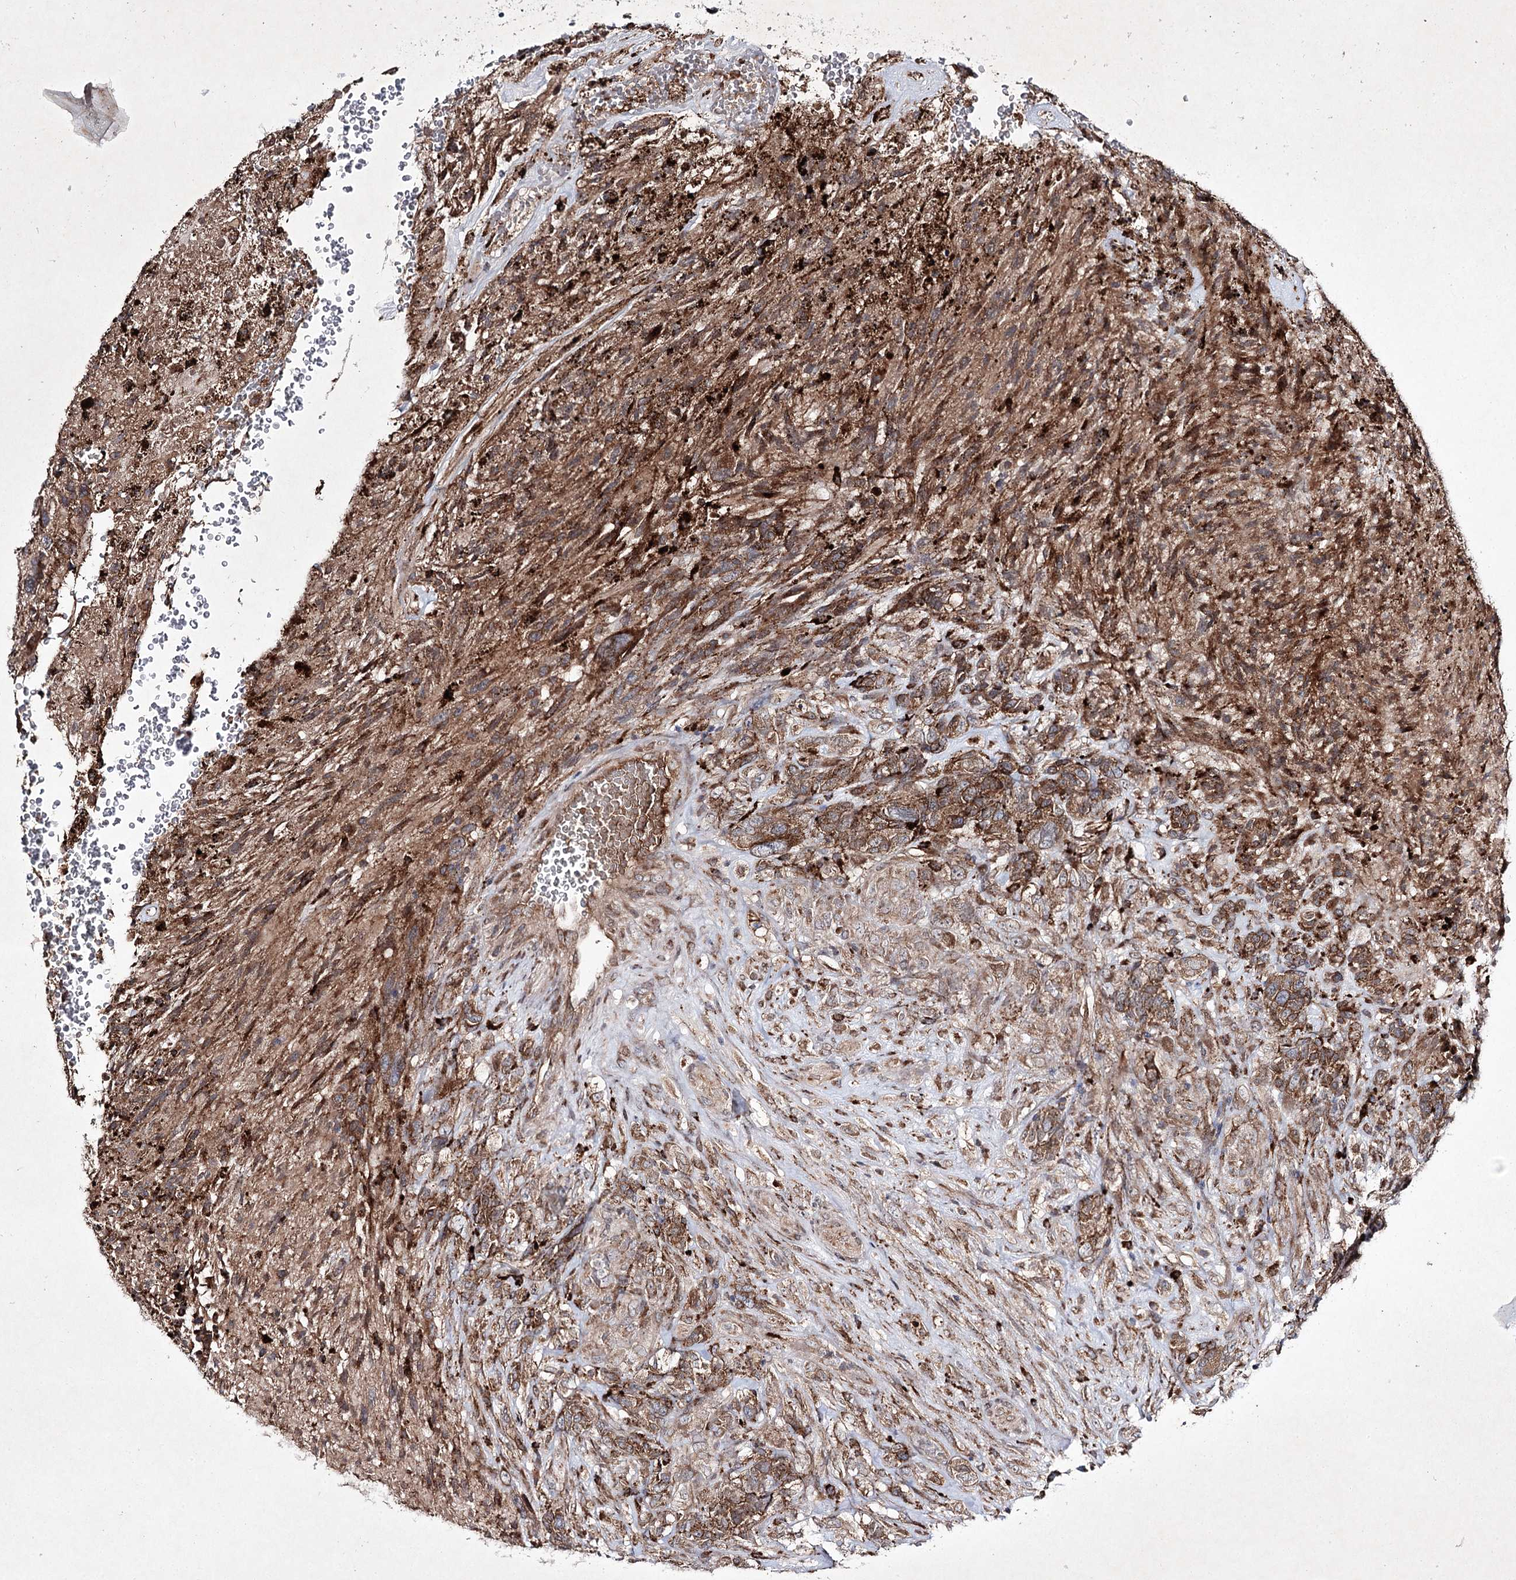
{"staining": {"intensity": "moderate", "quantity": ">75%", "location": "cytoplasmic/membranous"}, "tissue": "glioma", "cell_type": "Tumor cells", "image_type": "cancer", "snomed": [{"axis": "morphology", "description": "Glioma, malignant, High grade"}, {"axis": "topography", "description": "Brain"}], "caption": "Moderate cytoplasmic/membranous protein expression is present in approximately >75% of tumor cells in glioma.", "gene": "ALG9", "patient": {"sex": "male", "age": 61}}